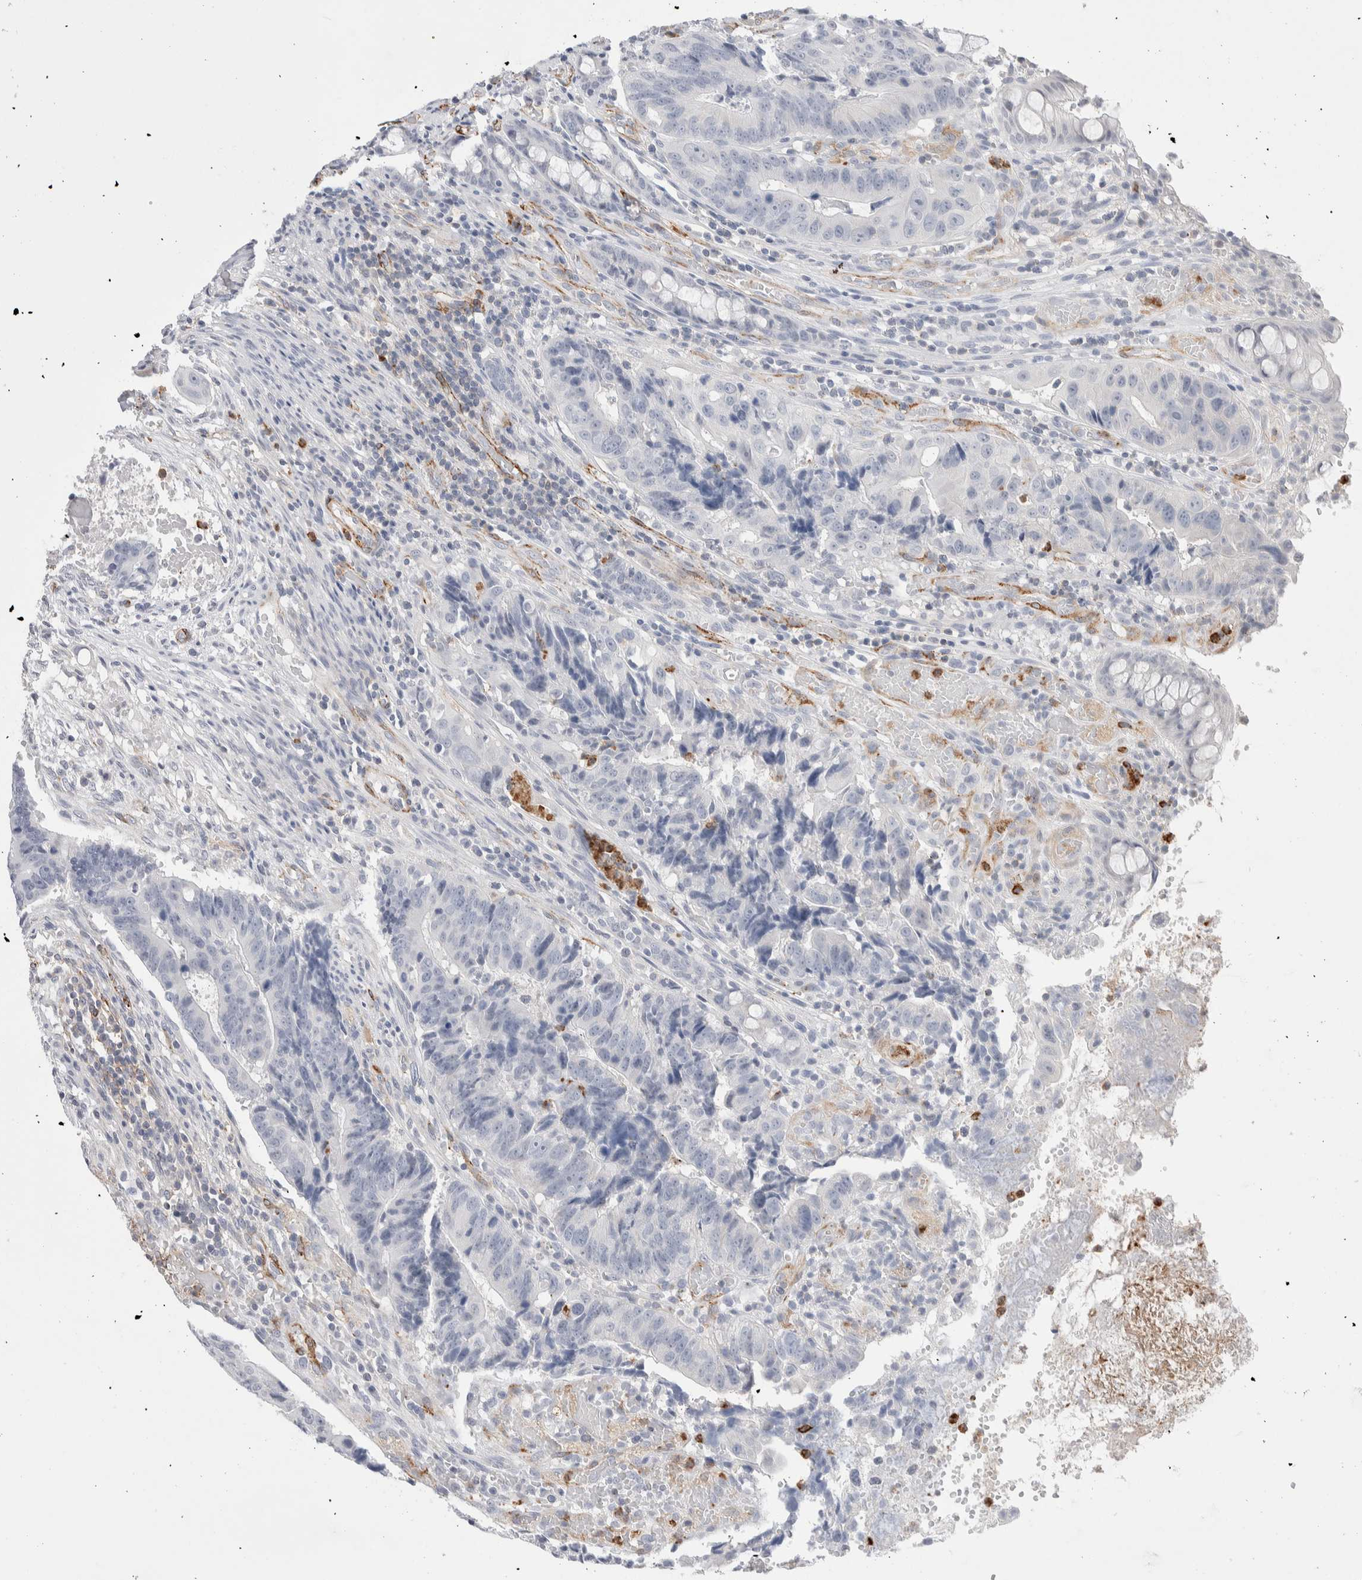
{"staining": {"intensity": "negative", "quantity": "none", "location": "none"}, "tissue": "colorectal cancer", "cell_type": "Tumor cells", "image_type": "cancer", "snomed": [{"axis": "morphology", "description": "Adenocarcinoma, NOS"}, {"axis": "topography", "description": "Colon"}], "caption": "Colorectal cancer stained for a protein using immunohistochemistry exhibits no positivity tumor cells.", "gene": "SEPTIN4", "patient": {"sex": "female", "age": 57}}